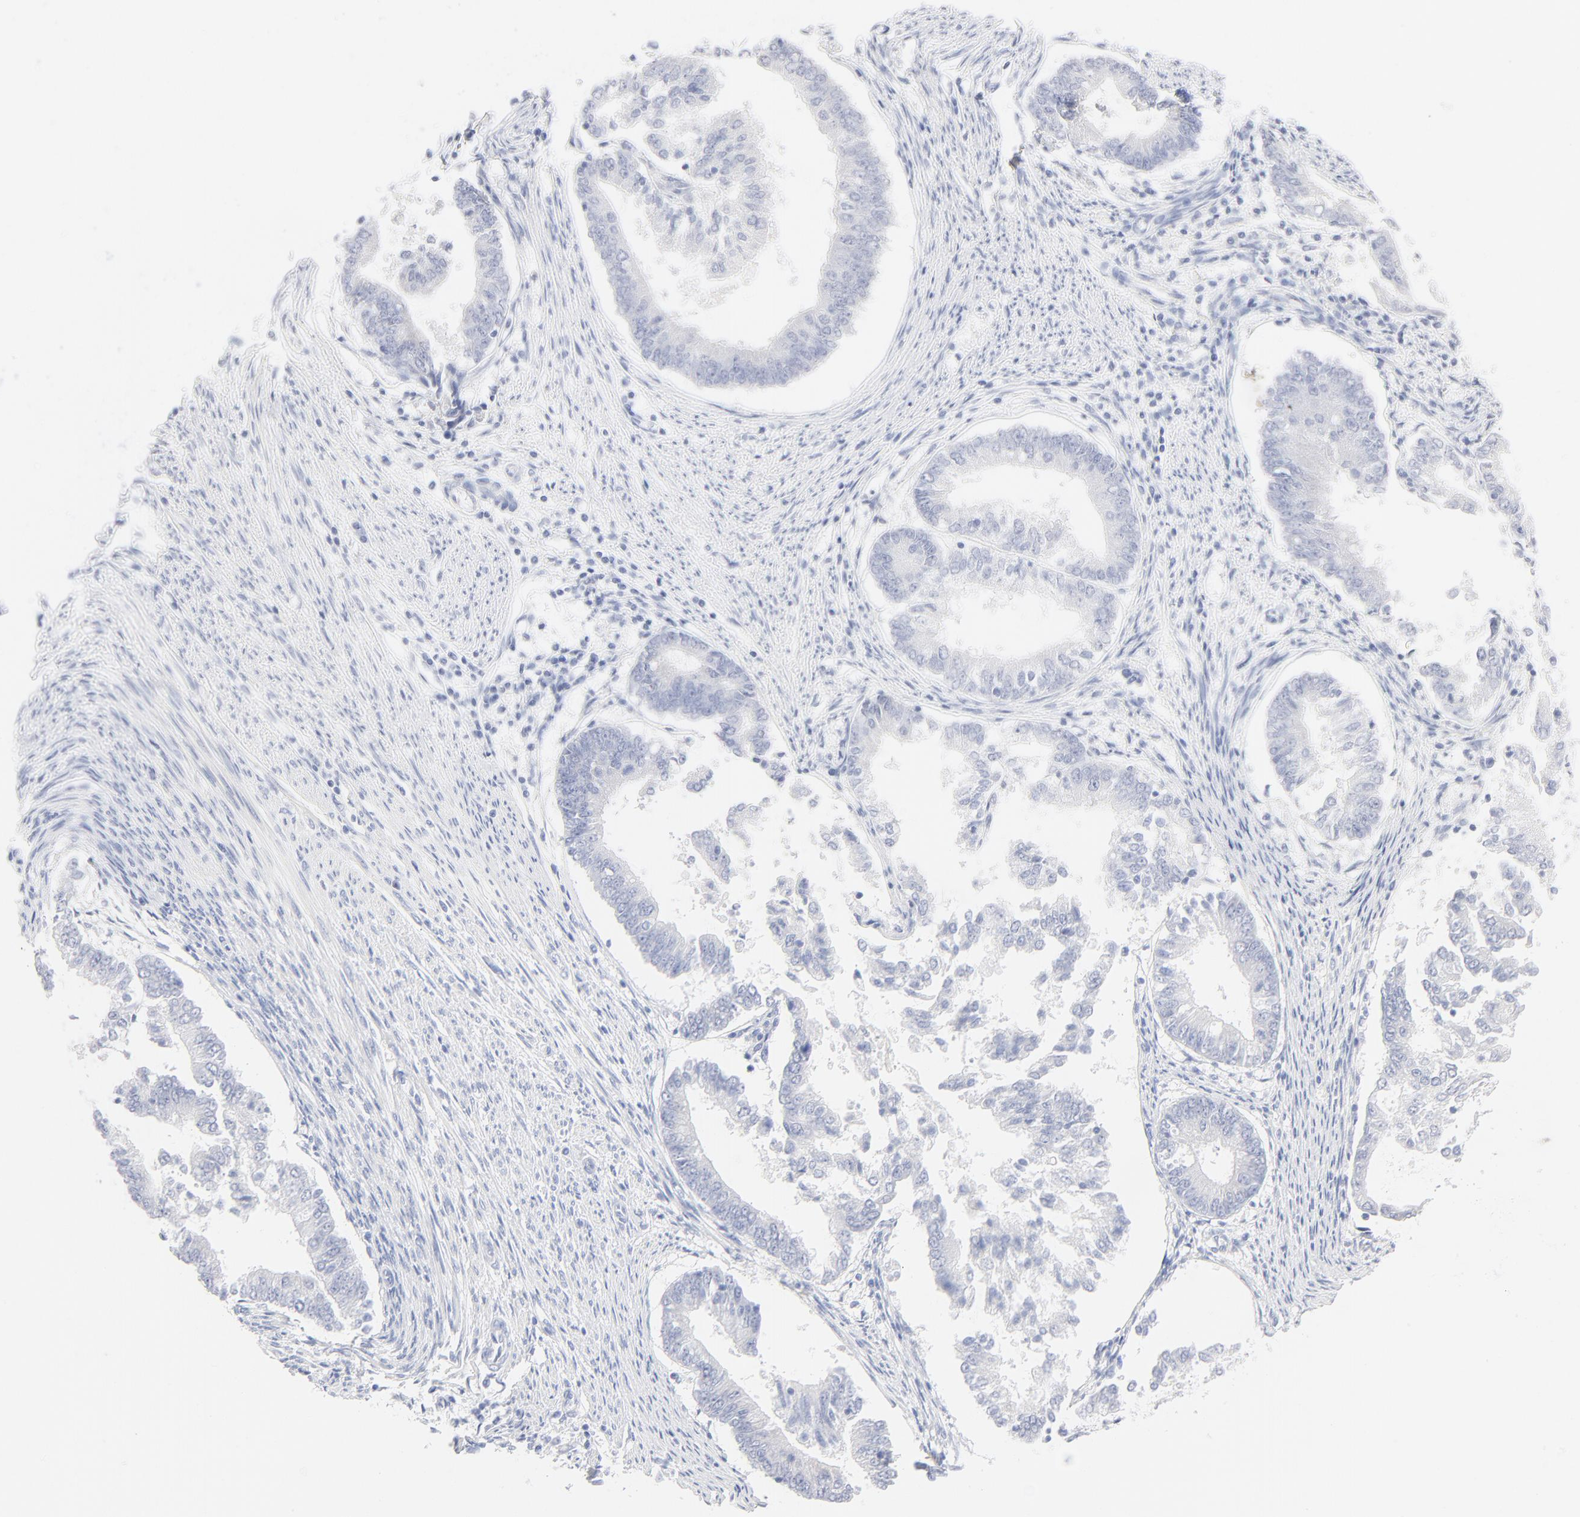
{"staining": {"intensity": "negative", "quantity": "none", "location": "none"}, "tissue": "endometrial cancer", "cell_type": "Tumor cells", "image_type": "cancer", "snomed": [{"axis": "morphology", "description": "Adenocarcinoma, NOS"}, {"axis": "topography", "description": "Endometrium"}], "caption": "Tumor cells show no significant protein staining in endometrial cancer. (Stains: DAB (3,3'-diaminobenzidine) immunohistochemistry with hematoxylin counter stain, Microscopy: brightfield microscopy at high magnification).", "gene": "ONECUT1", "patient": {"sex": "female", "age": 63}}